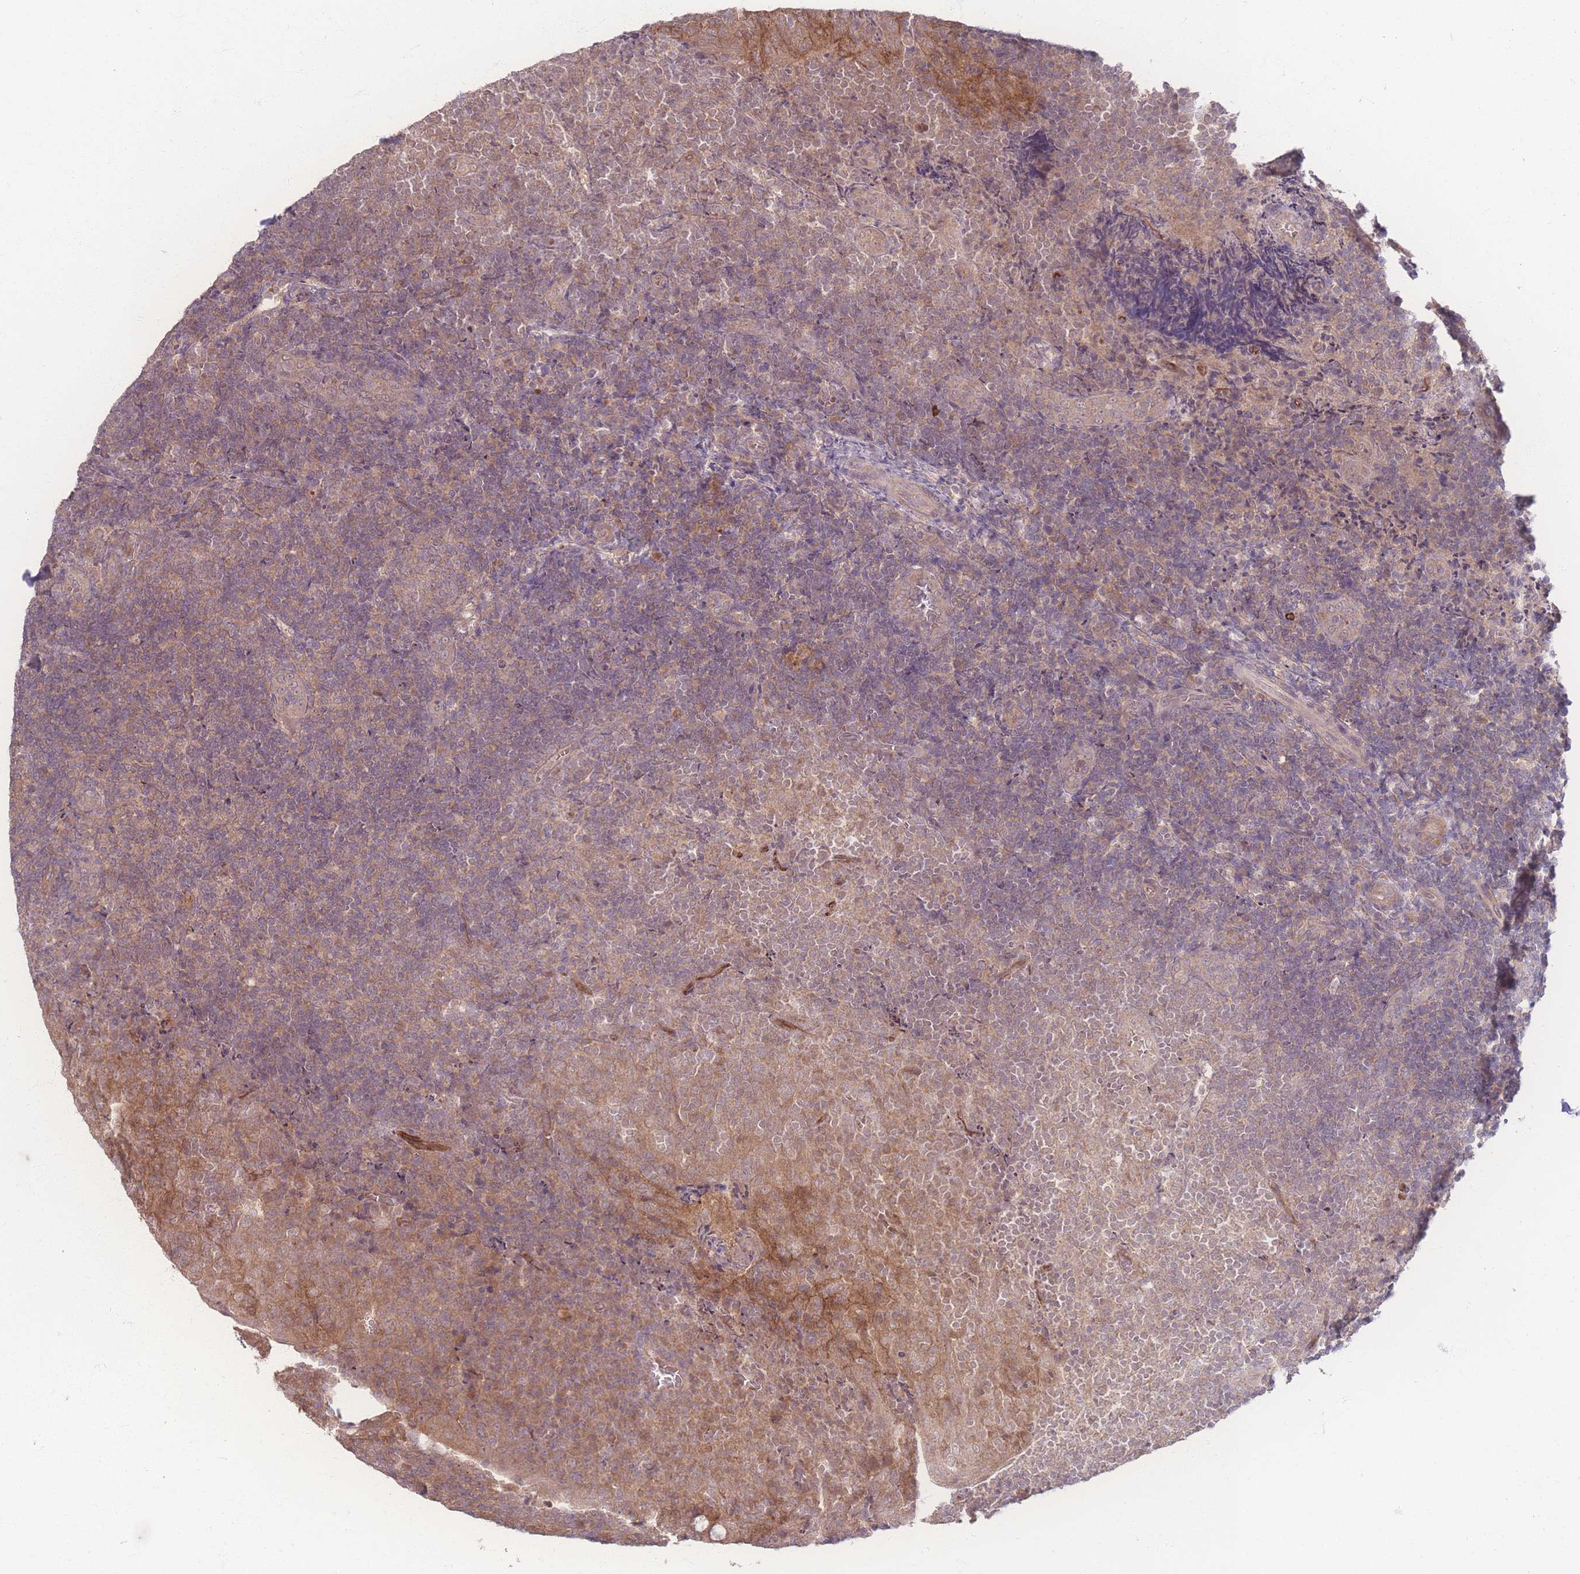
{"staining": {"intensity": "weak", "quantity": ">75%", "location": "cytoplasmic/membranous"}, "tissue": "tonsil", "cell_type": "Germinal center cells", "image_type": "normal", "snomed": [{"axis": "morphology", "description": "Normal tissue, NOS"}, {"axis": "topography", "description": "Tonsil"}], "caption": "Unremarkable tonsil was stained to show a protein in brown. There is low levels of weak cytoplasmic/membranous expression in about >75% of germinal center cells. The staining is performed using DAB brown chromogen to label protein expression. The nuclei are counter-stained blue using hematoxylin.", "gene": "INSR", "patient": {"sex": "male", "age": 17}}